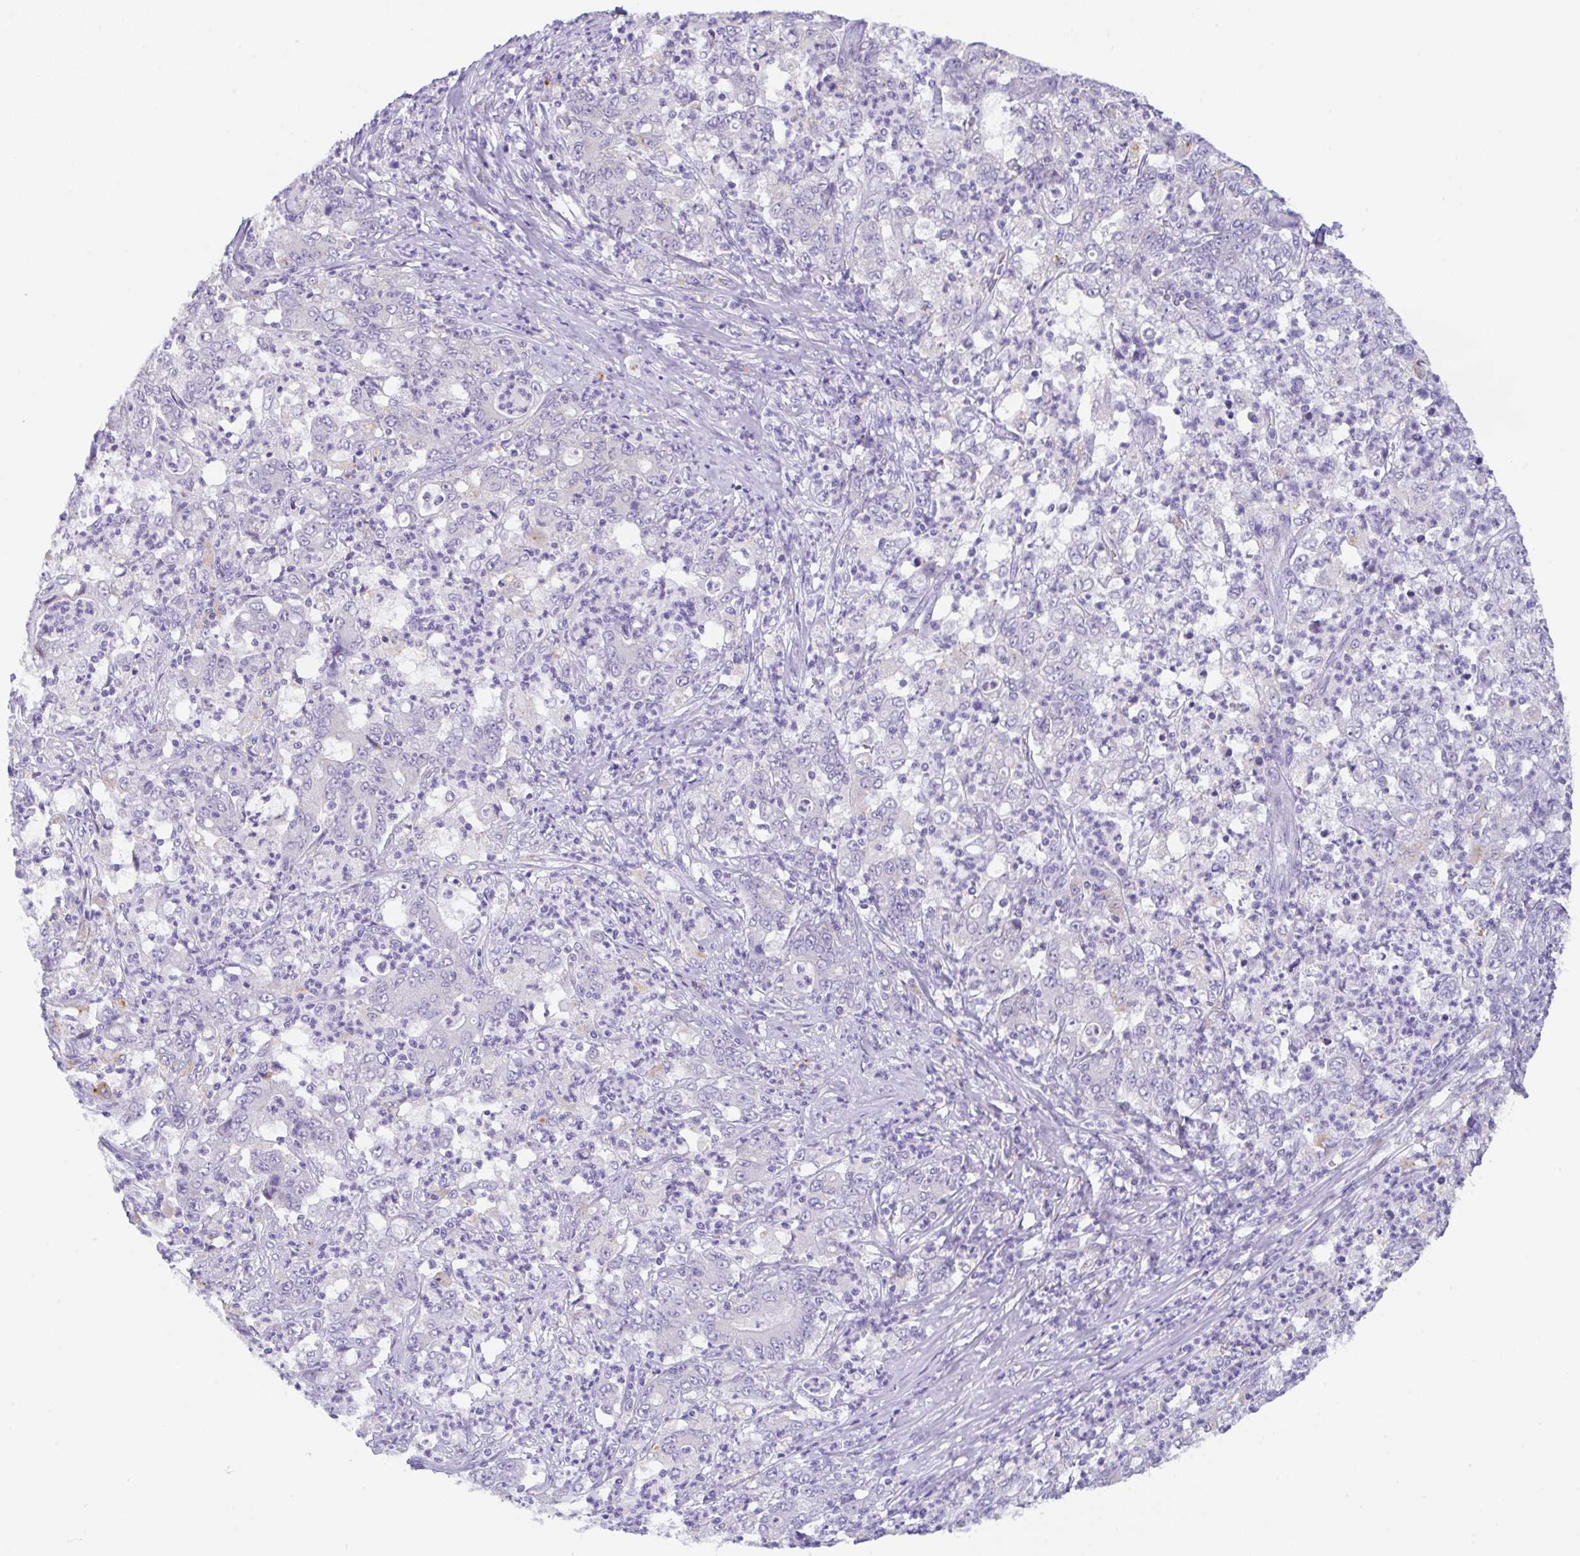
{"staining": {"intensity": "negative", "quantity": "none", "location": "none"}, "tissue": "stomach cancer", "cell_type": "Tumor cells", "image_type": "cancer", "snomed": [{"axis": "morphology", "description": "Adenocarcinoma, NOS"}, {"axis": "topography", "description": "Stomach, lower"}], "caption": "This is an immunohistochemistry (IHC) image of human stomach cancer. There is no staining in tumor cells.", "gene": "TRAF4", "patient": {"sex": "female", "age": 71}}